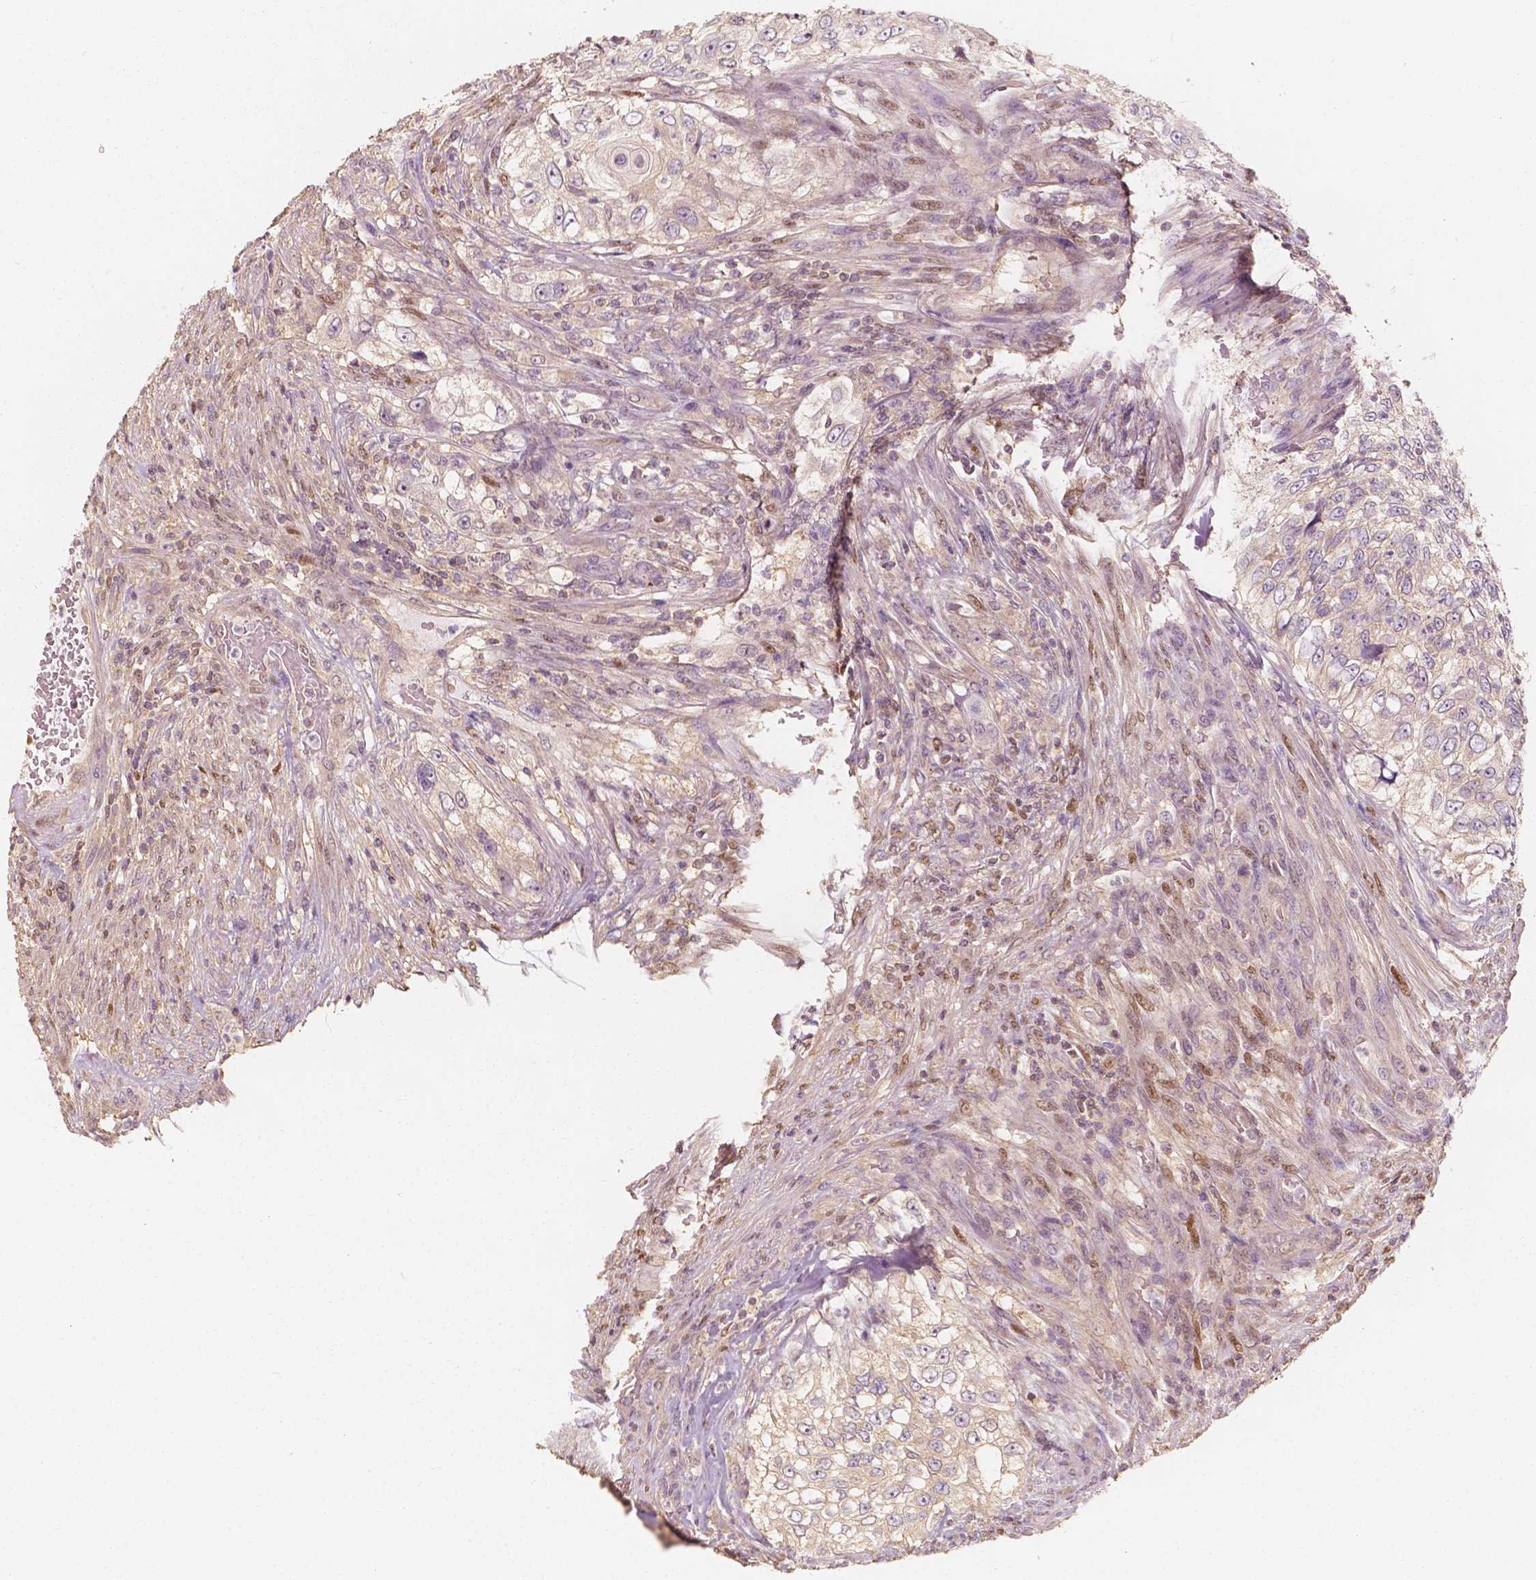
{"staining": {"intensity": "negative", "quantity": "none", "location": "none"}, "tissue": "urothelial cancer", "cell_type": "Tumor cells", "image_type": "cancer", "snomed": [{"axis": "morphology", "description": "Urothelial carcinoma, High grade"}, {"axis": "topography", "description": "Urinary bladder"}], "caption": "Human urothelial cancer stained for a protein using immunohistochemistry (IHC) demonstrates no positivity in tumor cells.", "gene": "TBC1D17", "patient": {"sex": "female", "age": 60}}